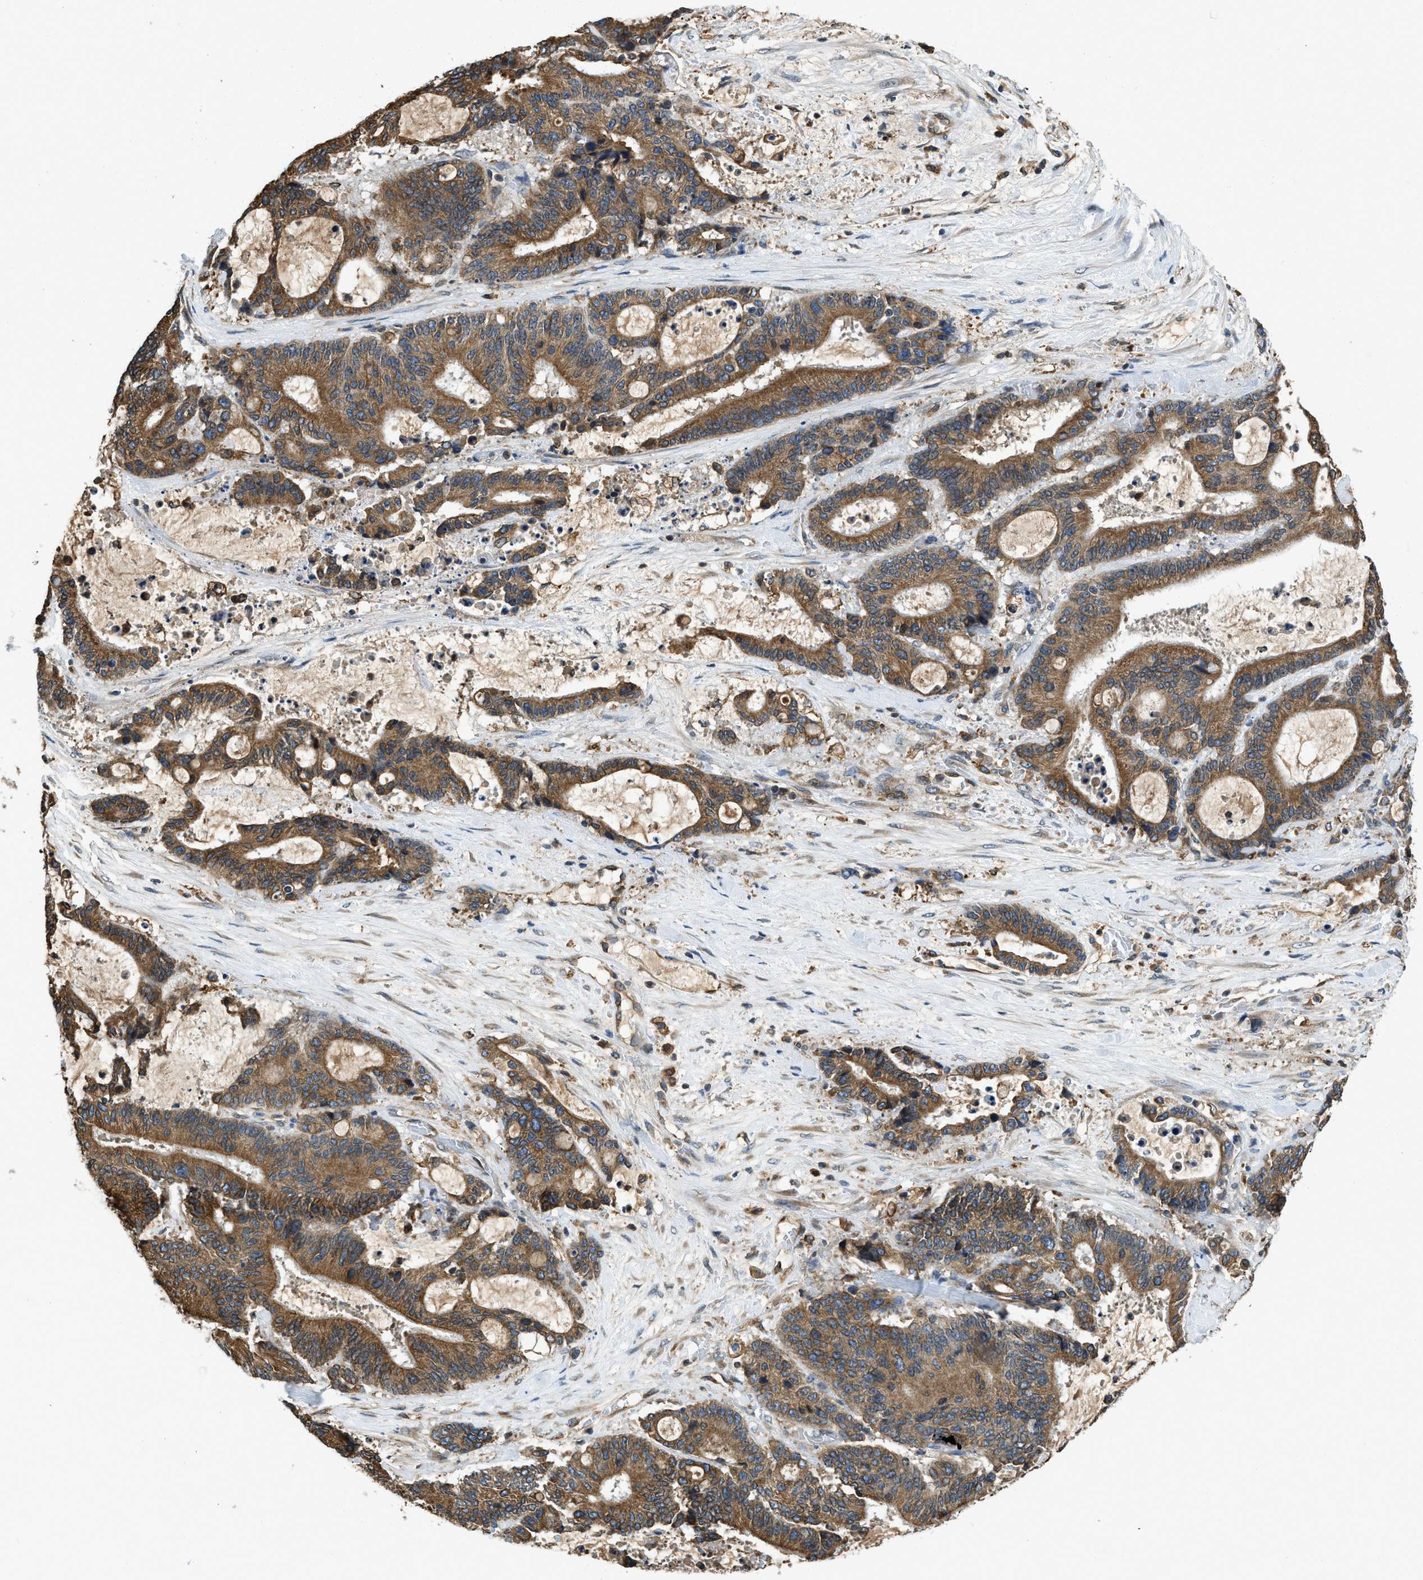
{"staining": {"intensity": "strong", "quantity": ">75%", "location": "cytoplasmic/membranous"}, "tissue": "liver cancer", "cell_type": "Tumor cells", "image_type": "cancer", "snomed": [{"axis": "morphology", "description": "Normal tissue, NOS"}, {"axis": "morphology", "description": "Cholangiocarcinoma"}, {"axis": "topography", "description": "Liver"}, {"axis": "topography", "description": "Peripheral nerve tissue"}], "caption": "Immunohistochemical staining of liver cancer (cholangiocarcinoma) displays high levels of strong cytoplasmic/membranous protein expression in approximately >75% of tumor cells.", "gene": "BCAP31", "patient": {"sex": "female", "age": 73}}